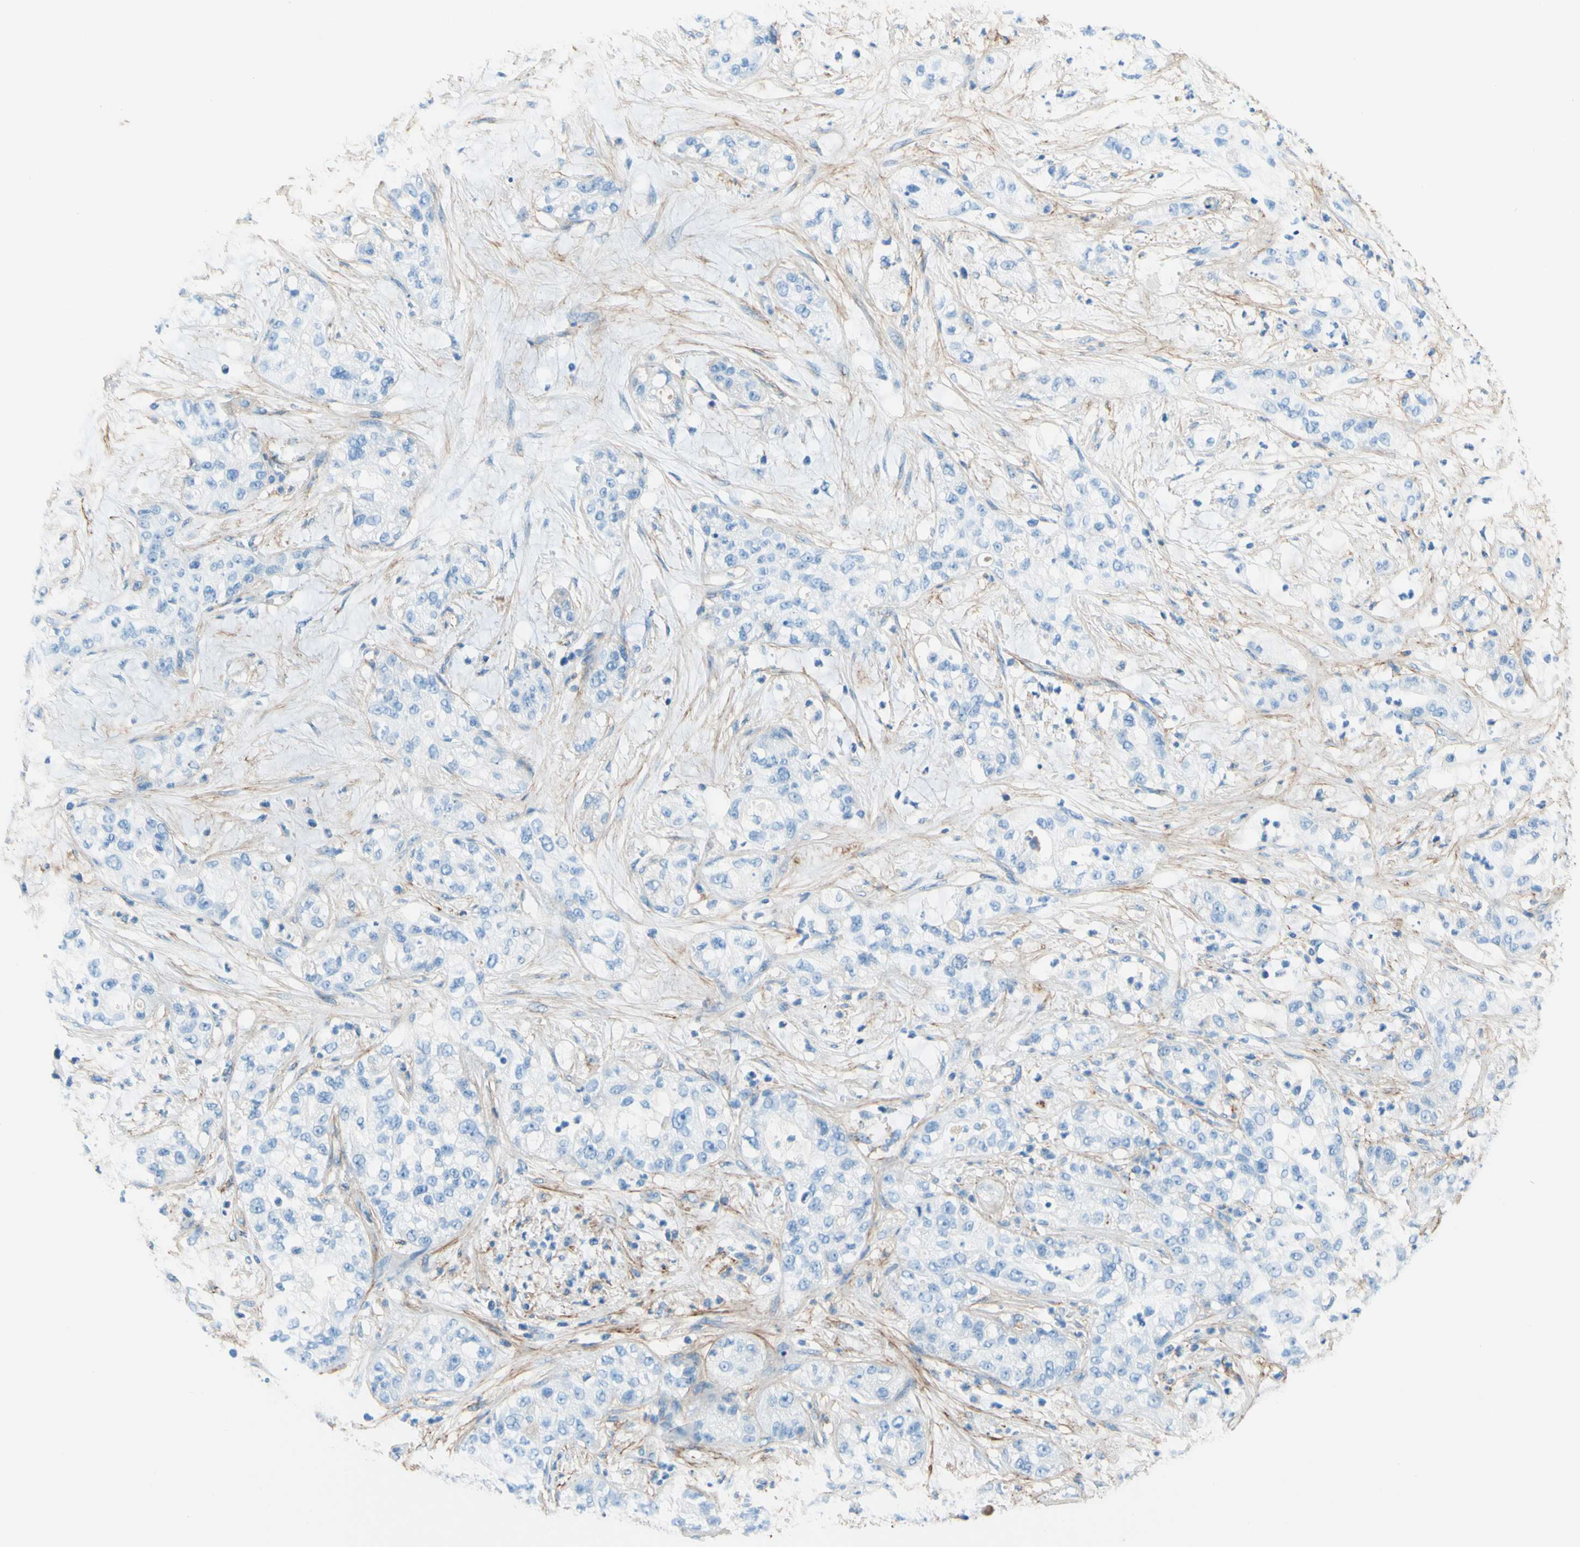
{"staining": {"intensity": "negative", "quantity": "none", "location": "none"}, "tissue": "pancreatic cancer", "cell_type": "Tumor cells", "image_type": "cancer", "snomed": [{"axis": "morphology", "description": "Adenocarcinoma, NOS"}, {"axis": "topography", "description": "Pancreas"}], "caption": "High power microscopy image of an immunohistochemistry (IHC) histopathology image of pancreatic adenocarcinoma, revealing no significant positivity in tumor cells. (DAB immunohistochemistry visualized using brightfield microscopy, high magnification).", "gene": "MFAP5", "patient": {"sex": "female", "age": 78}}